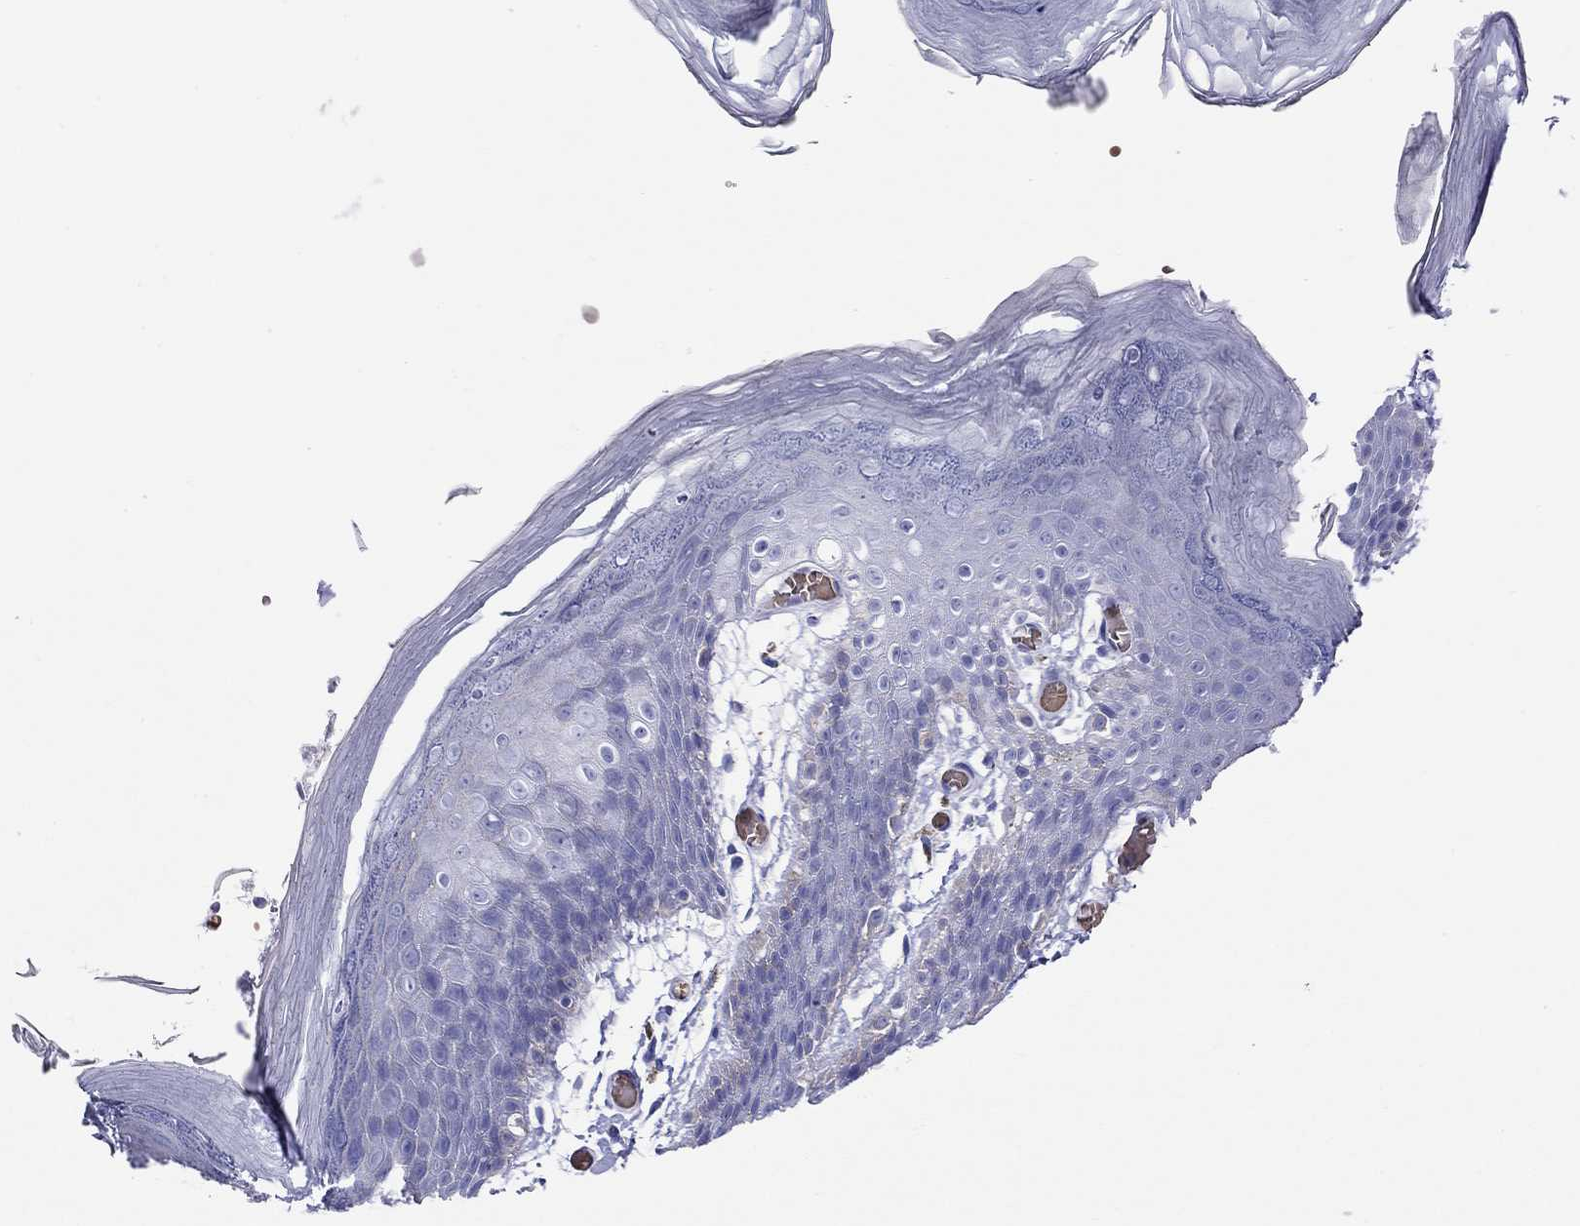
{"staining": {"intensity": "negative", "quantity": "none", "location": "none"}, "tissue": "skin", "cell_type": "Epidermal cells", "image_type": "normal", "snomed": [{"axis": "morphology", "description": "Normal tissue, NOS"}, {"axis": "topography", "description": "Anal"}], "caption": "Photomicrograph shows no significant protein expression in epidermal cells of benign skin.", "gene": "PTPRN", "patient": {"sex": "male", "age": 53}}